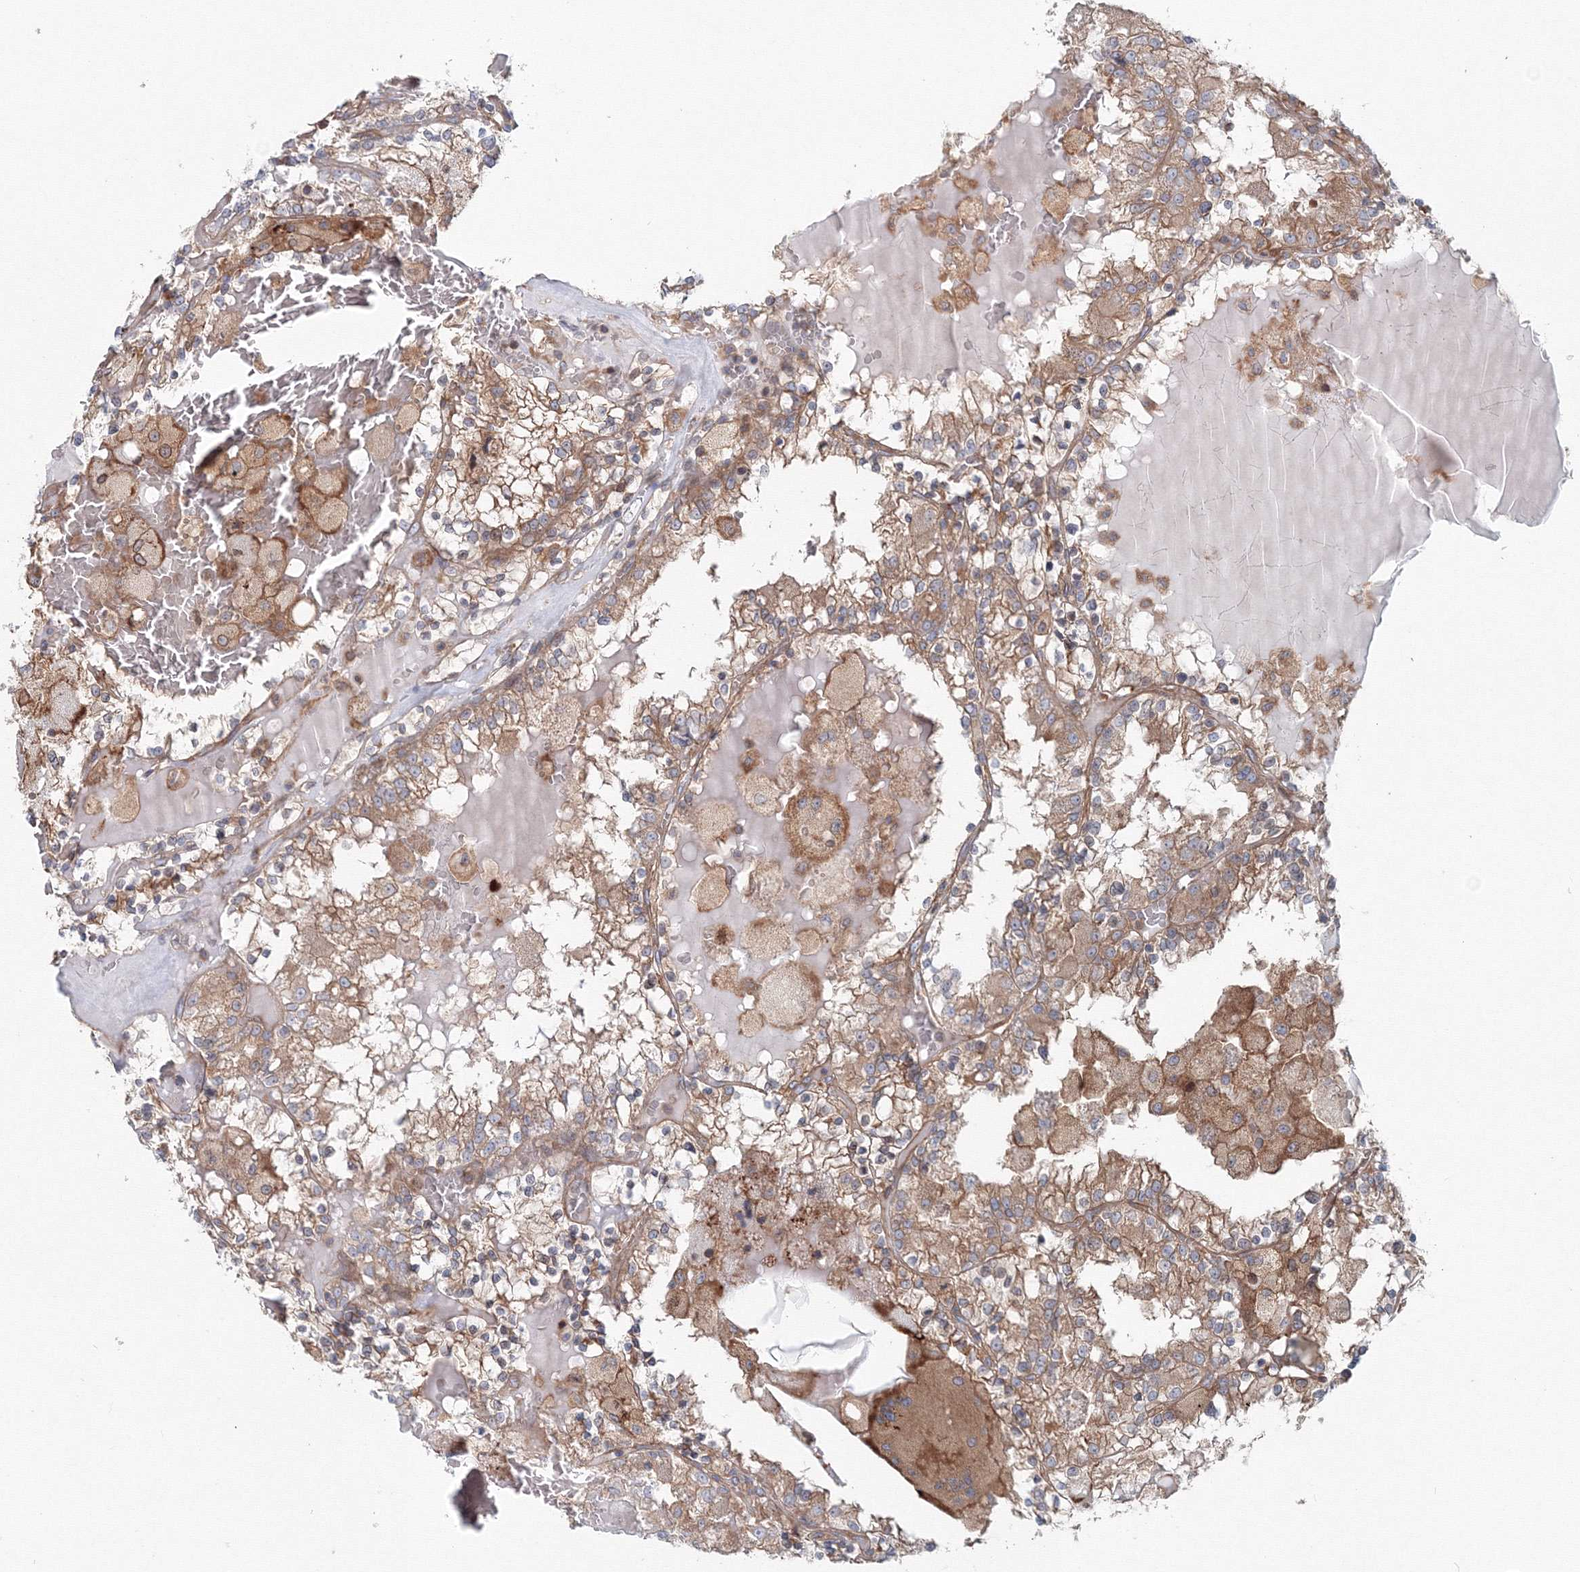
{"staining": {"intensity": "moderate", "quantity": ">75%", "location": "cytoplasmic/membranous"}, "tissue": "renal cancer", "cell_type": "Tumor cells", "image_type": "cancer", "snomed": [{"axis": "morphology", "description": "Adenocarcinoma, NOS"}, {"axis": "topography", "description": "Kidney"}], "caption": "The photomicrograph shows a brown stain indicating the presence of a protein in the cytoplasmic/membranous of tumor cells in renal cancer.", "gene": "EXOC1", "patient": {"sex": "female", "age": 56}}